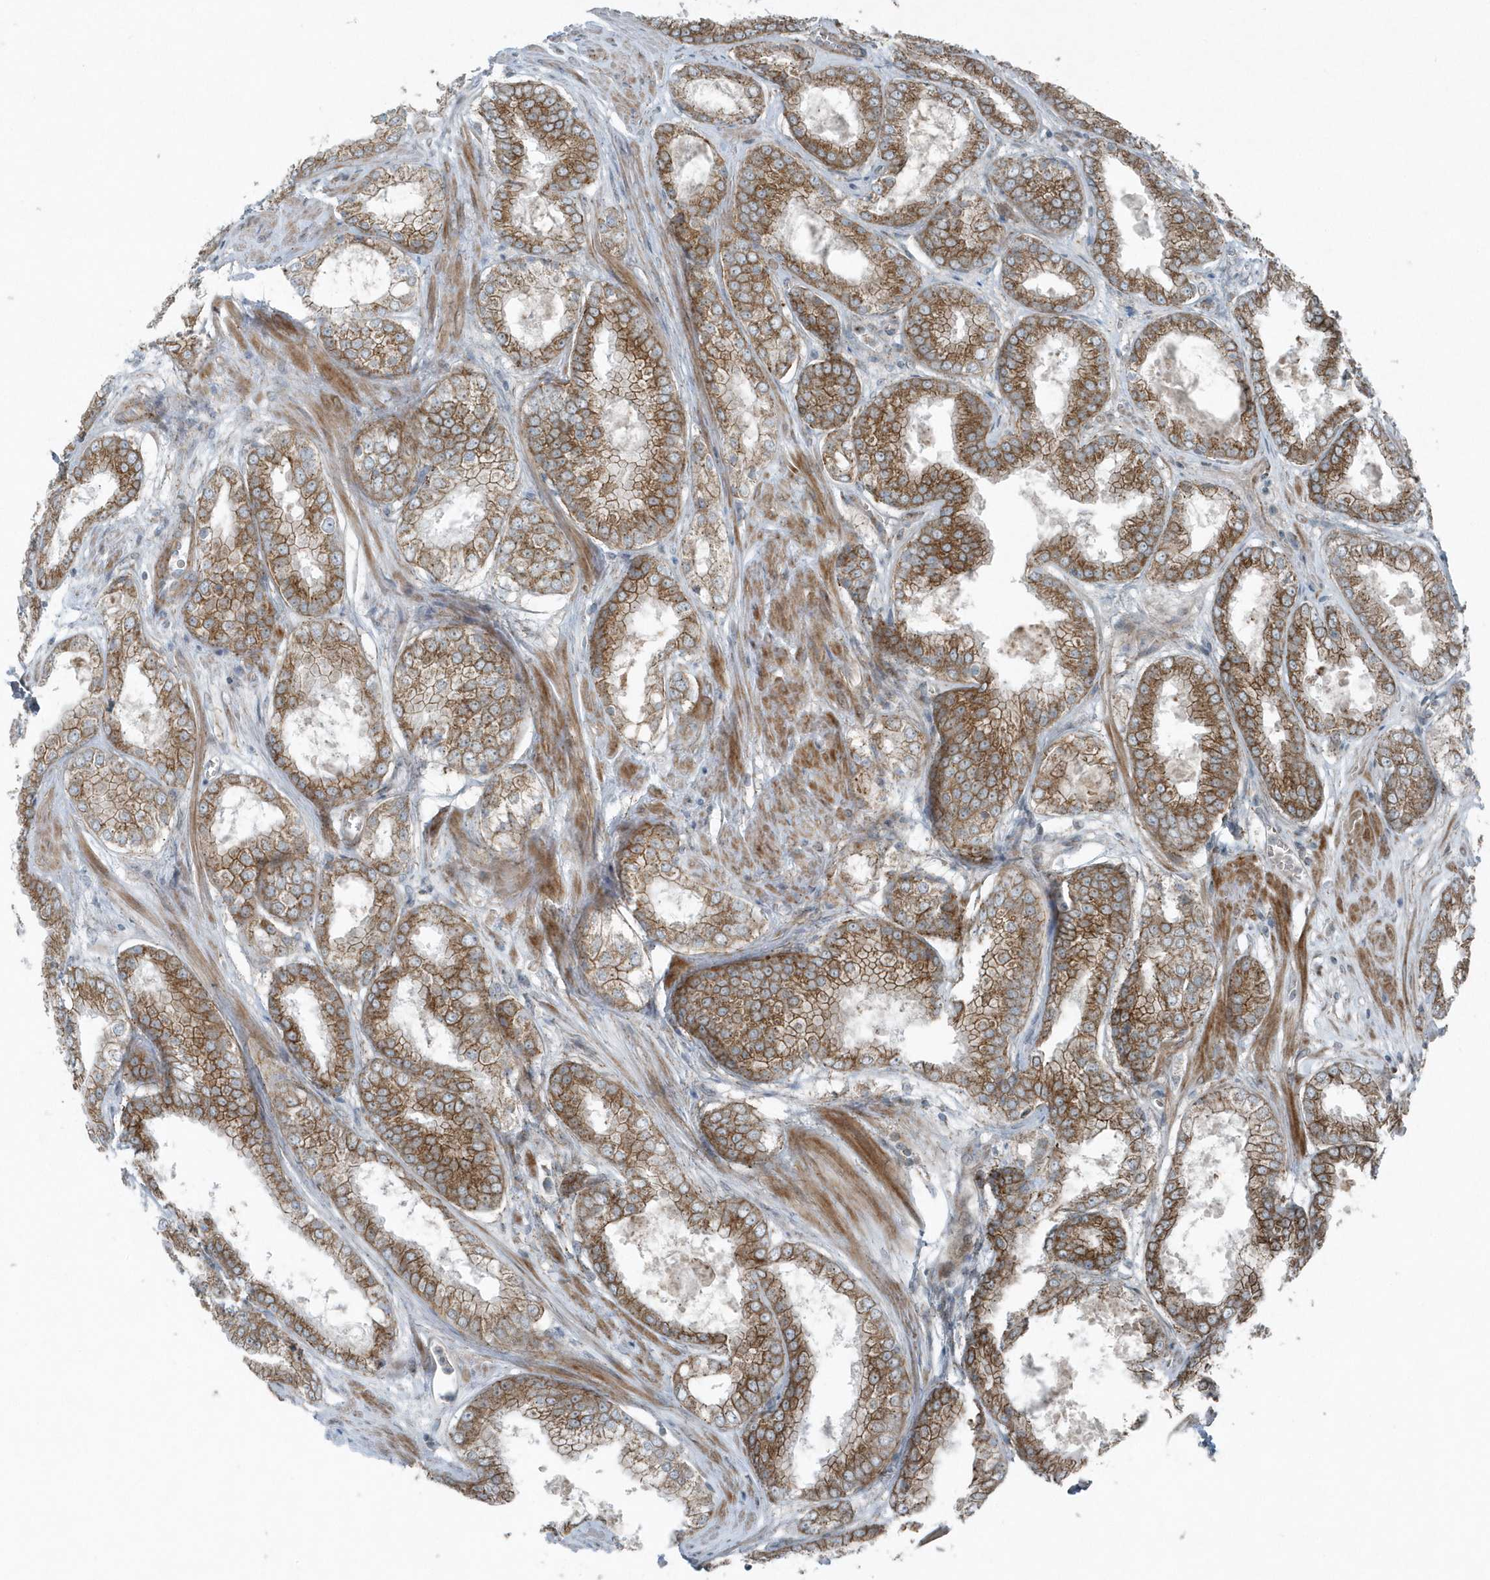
{"staining": {"intensity": "moderate", "quantity": ">75%", "location": "cytoplasmic/membranous"}, "tissue": "prostate cancer", "cell_type": "Tumor cells", "image_type": "cancer", "snomed": [{"axis": "morphology", "description": "Adenocarcinoma, Low grade"}, {"axis": "topography", "description": "Prostate"}], "caption": "A brown stain labels moderate cytoplasmic/membranous expression of a protein in human prostate cancer (low-grade adenocarcinoma) tumor cells.", "gene": "GCC2", "patient": {"sex": "male", "age": 64}}